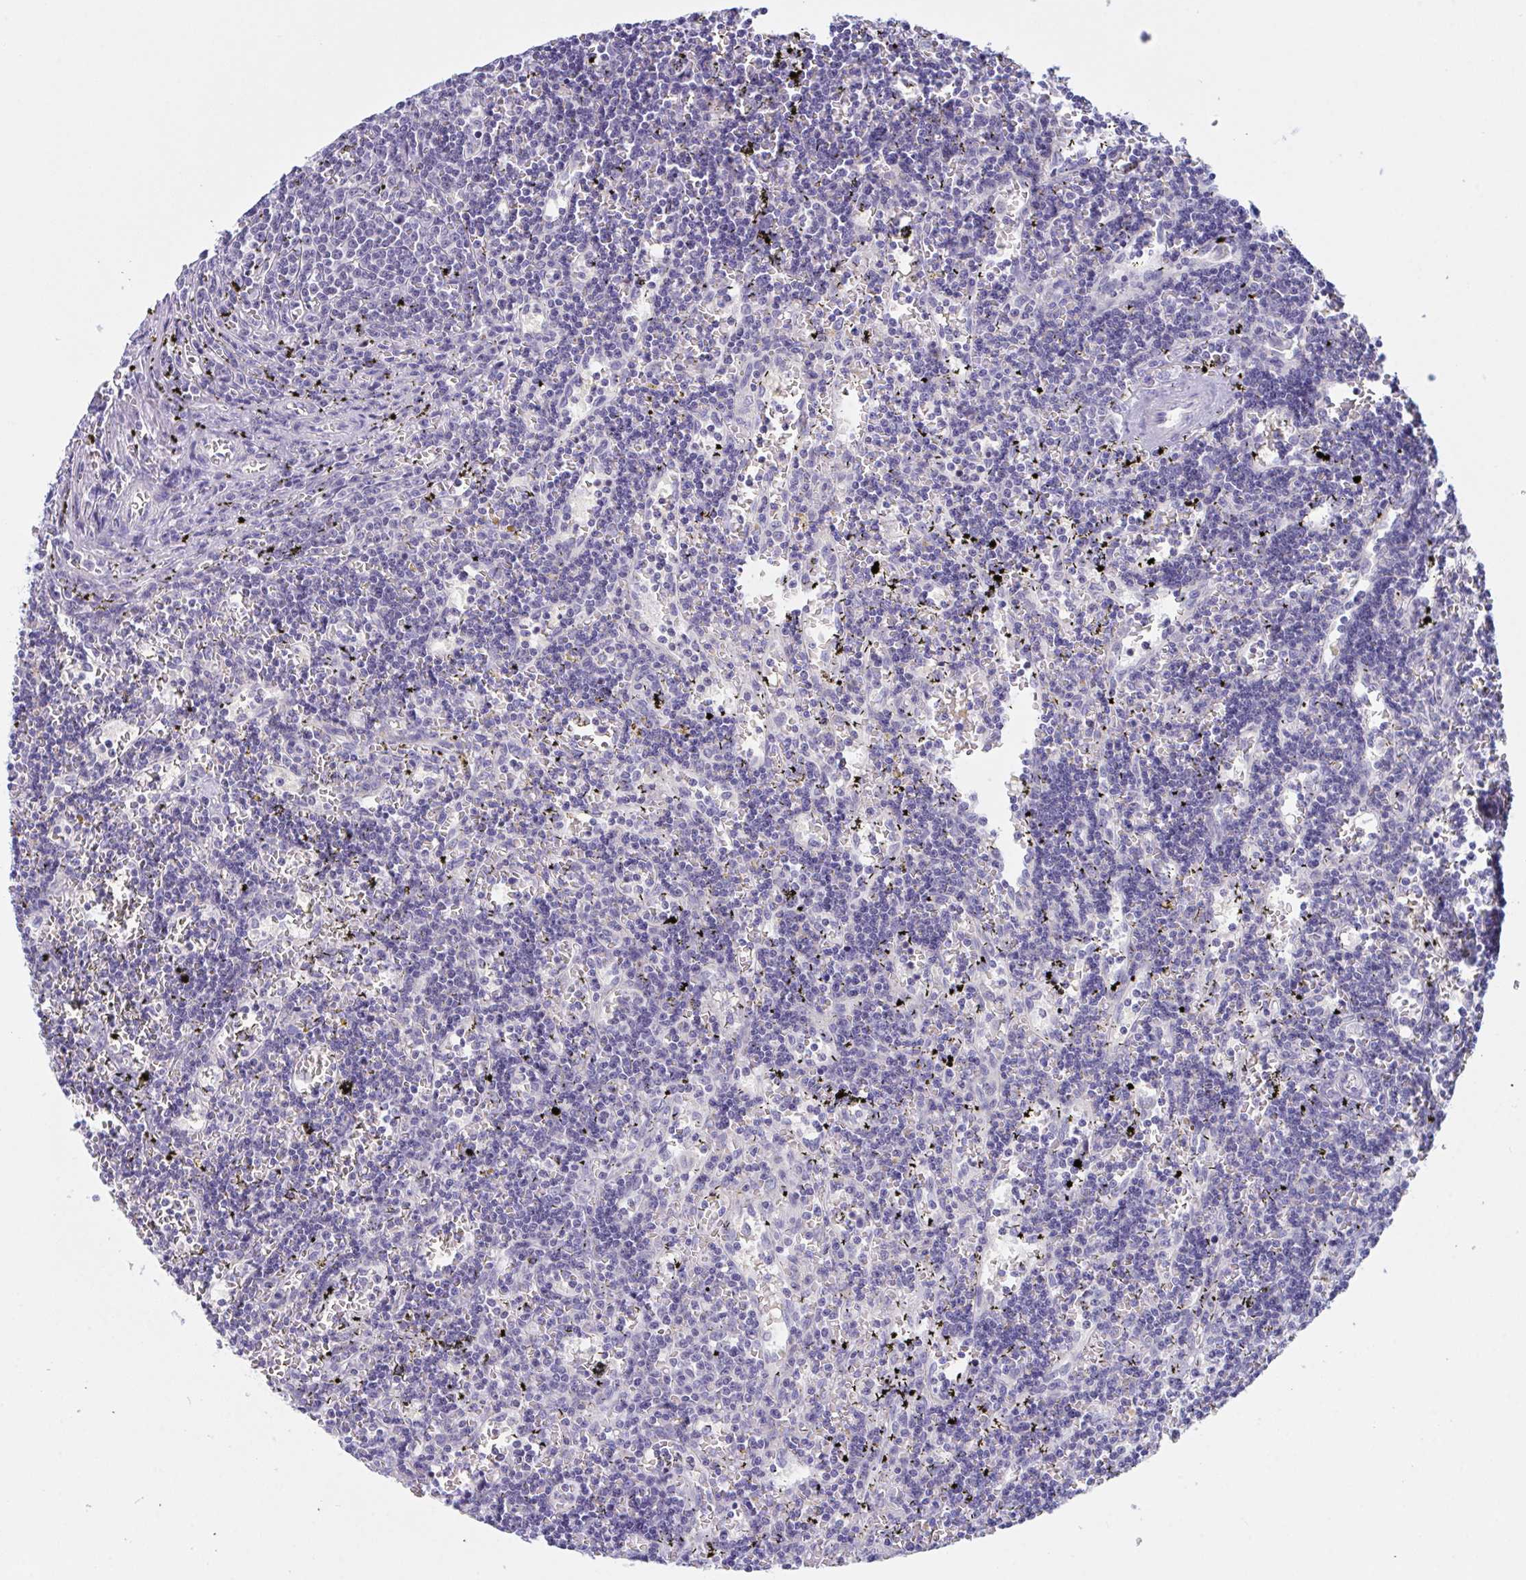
{"staining": {"intensity": "negative", "quantity": "none", "location": "none"}, "tissue": "lymphoma", "cell_type": "Tumor cells", "image_type": "cancer", "snomed": [{"axis": "morphology", "description": "Malignant lymphoma, non-Hodgkin's type, Low grade"}, {"axis": "topography", "description": "Spleen"}], "caption": "Lymphoma was stained to show a protein in brown. There is no significant positivity in tumor cells. (DAB (3,3'-diaminobenzidine) immunohistochemistry, high magnification).", "gene": "NAA30", "patient": {"sex": "male", "age": 60}}